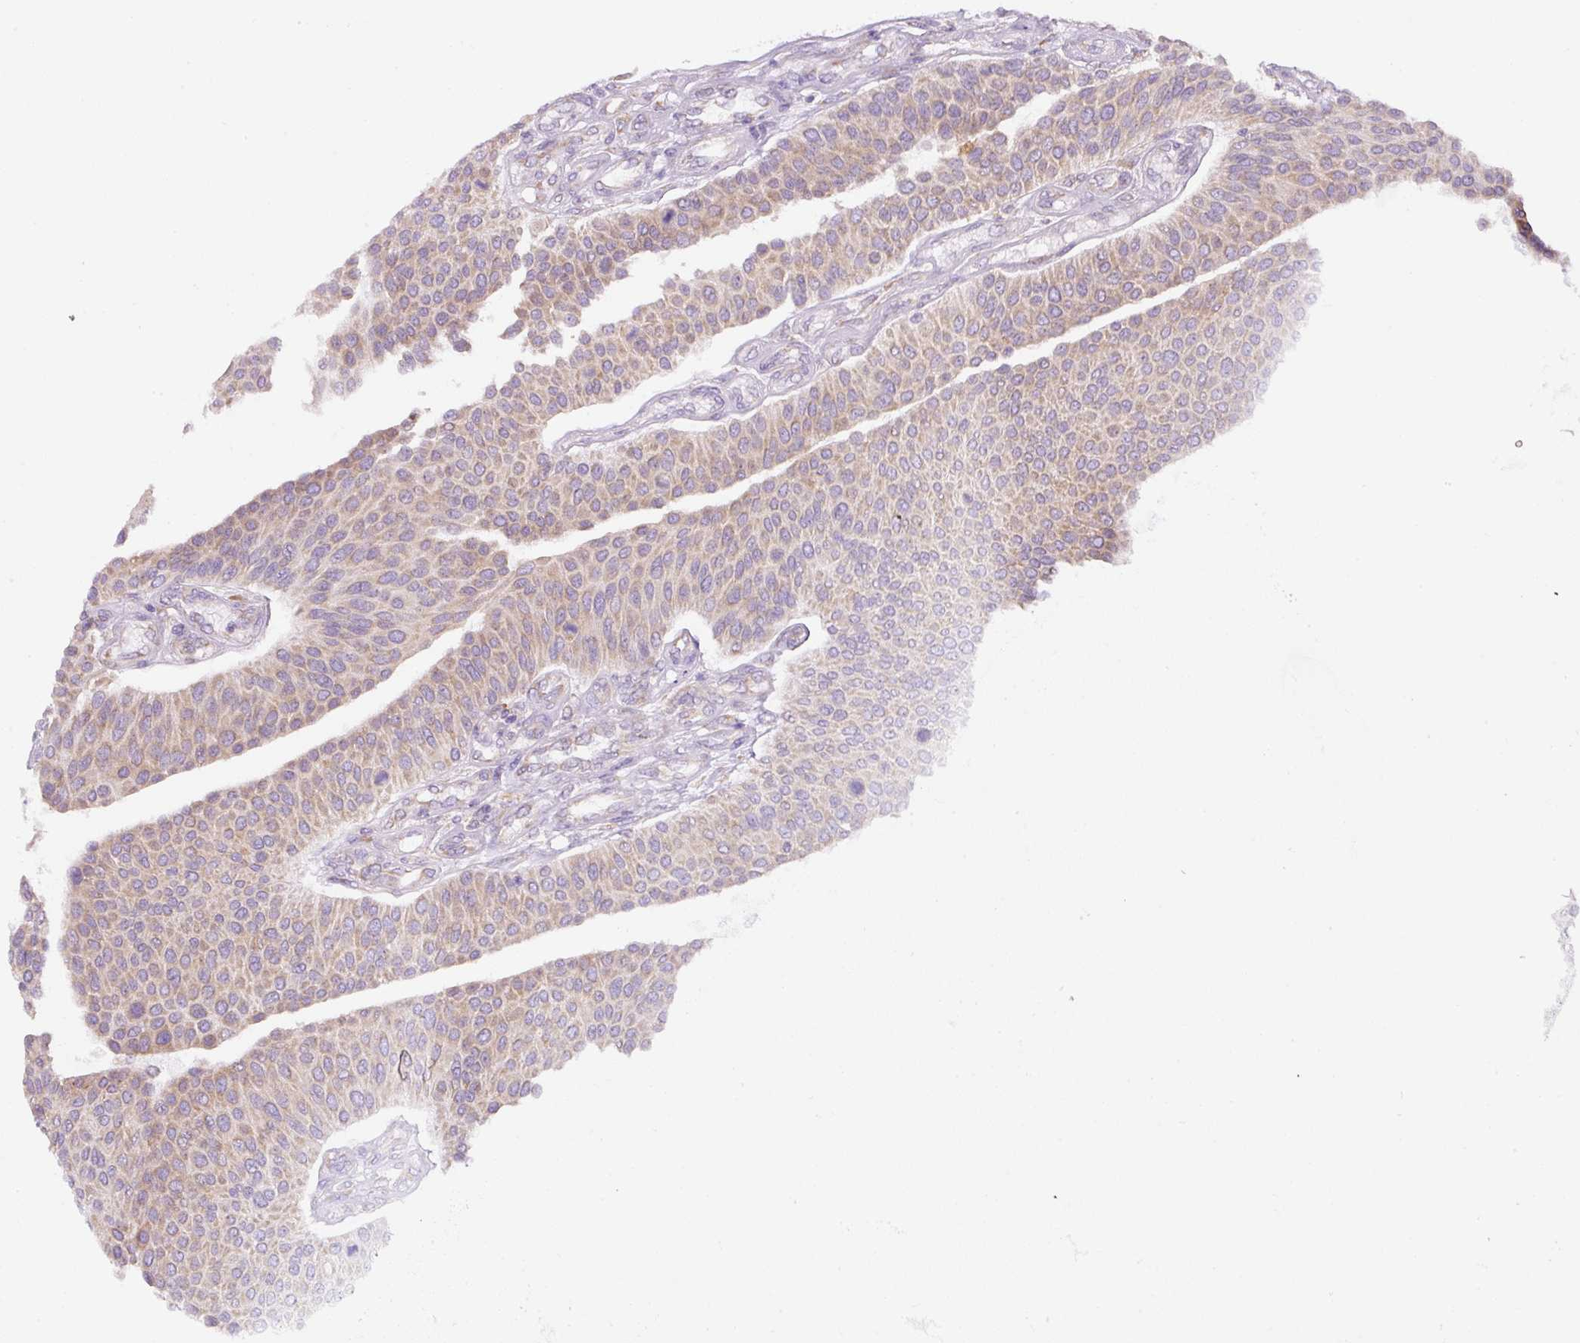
{"staining": {"intensity": "weak", "quantity": ">75%", "location": "cytoplasmic/membranous"}, "tissue": "urothelial cancer", "cell_type": "Tumor cells", "image_type": "cancer", "snomed": [{"axis": "morphology", "description": "Urothelial carcinoma, NOS"}, {"axis": "topography", "description": "Urinary bladder"}], "caption": "The immunohistochemical stain shows weak cytoplasmic/membranous expression in tumor cells of transitional cell carcinoma tissue.", "gene": "DDOST", "patient": {"sex": "male", "age": 55}}